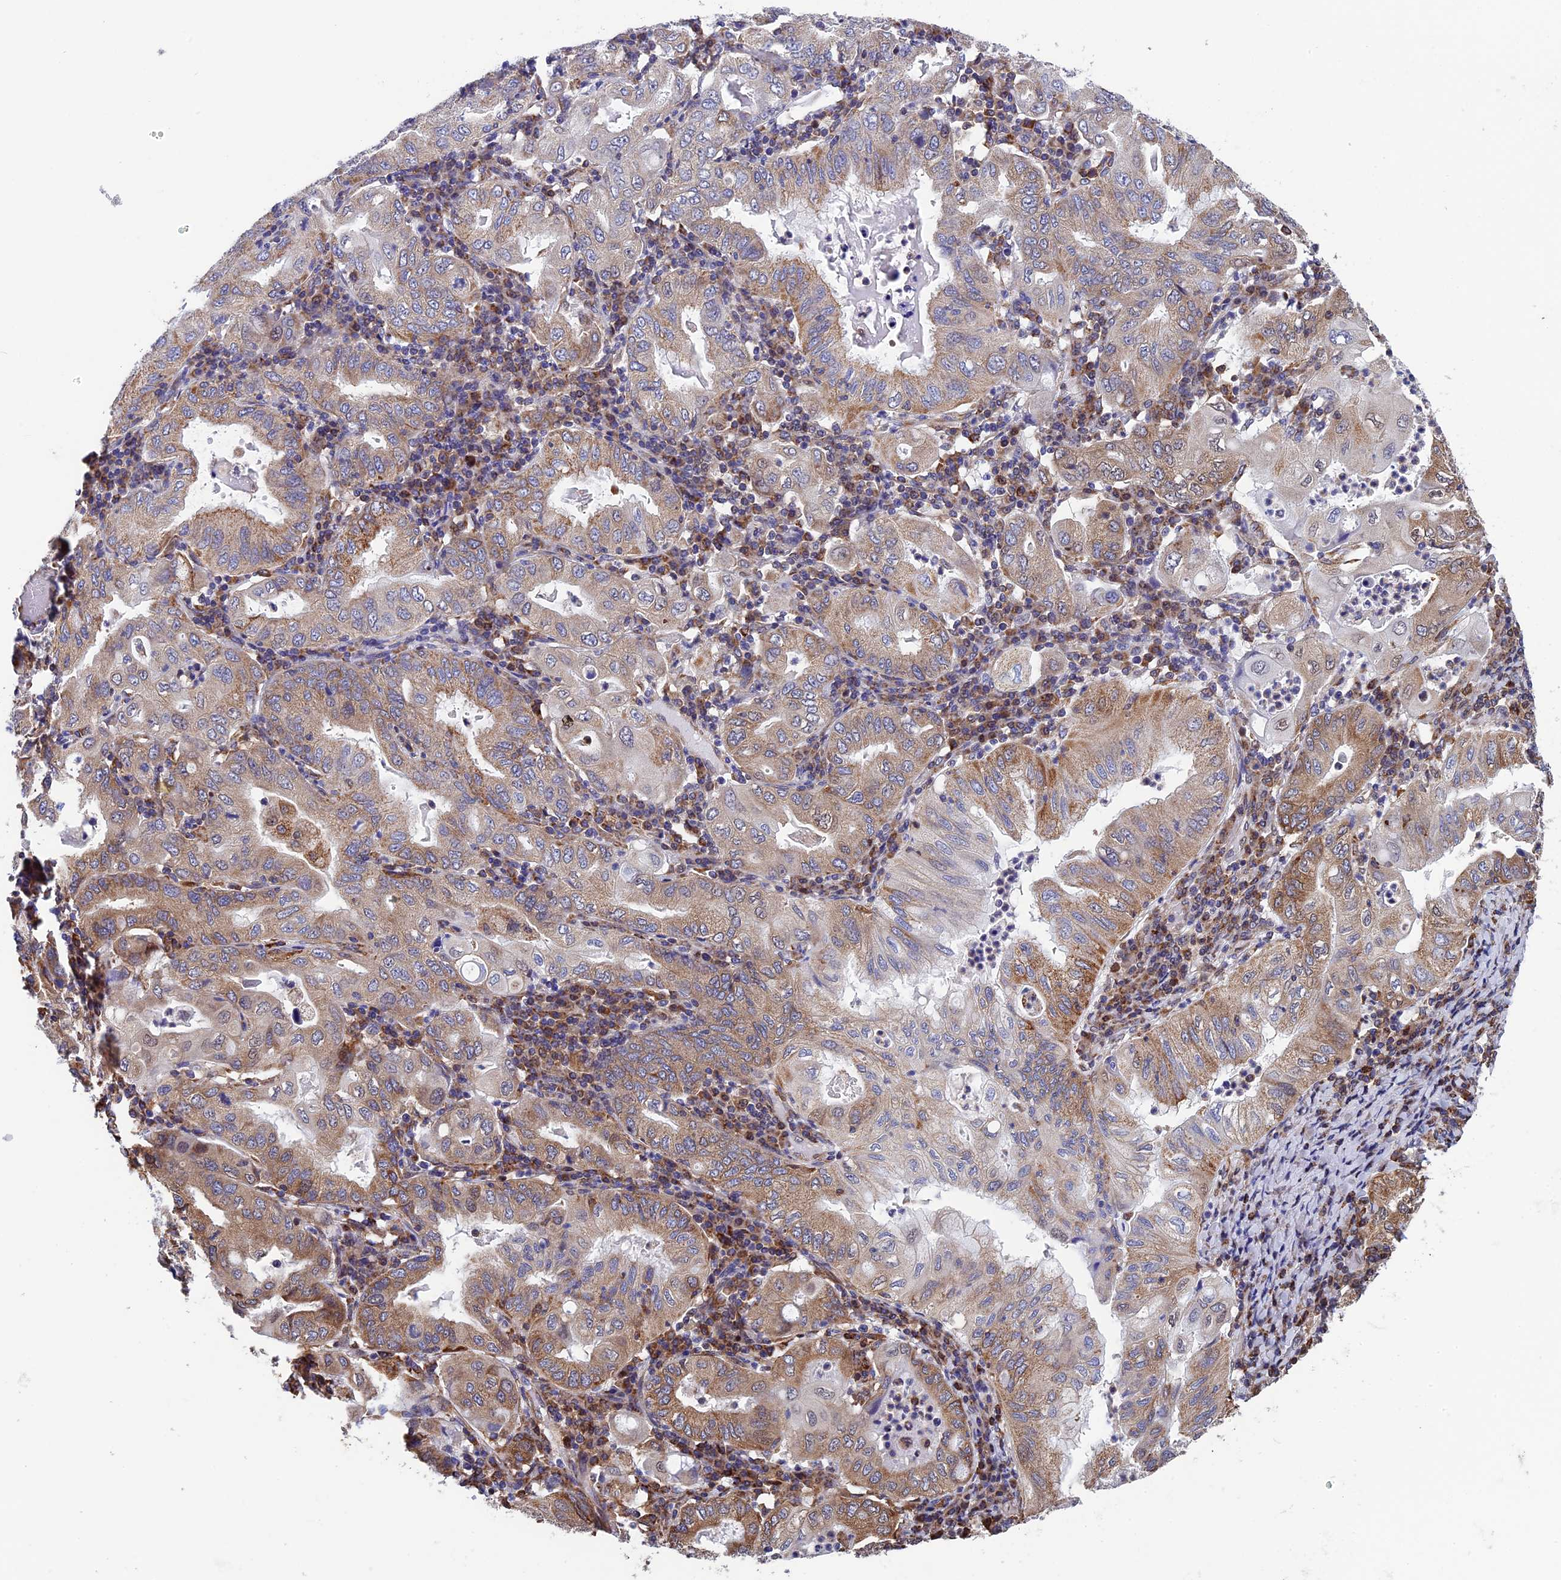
{"staining": {"intensity": "moderate", "quantity": ">75%", "location": "cytoplasmic/membranous"}, "tissue": "stomach cancer", "cell_type": "Tumor cells", "image_type": "cancer", "snomed": [{"axis": "morphology", "description": "Normal tissue, NOS"}, {"axis": "morphology", "description": "Adenocarcinoma, NOS"}, {"axis": "topography", "description": "Esophagus"}, {"axis": "topography", "description": "Stomach, upper"}, {"axis": "topography", "description": "Peripheral nerve tissue"}], "caption": "Immunohistochemistry image of stomach adenocarcinoma stained for a protein (brown), which shows medium levels of moderate cytoplasmic/membranous positivity in approximately >75% of tumor cells.", "gene": "SLC9A5", "patient": {"sex": "male", "age": 62}}